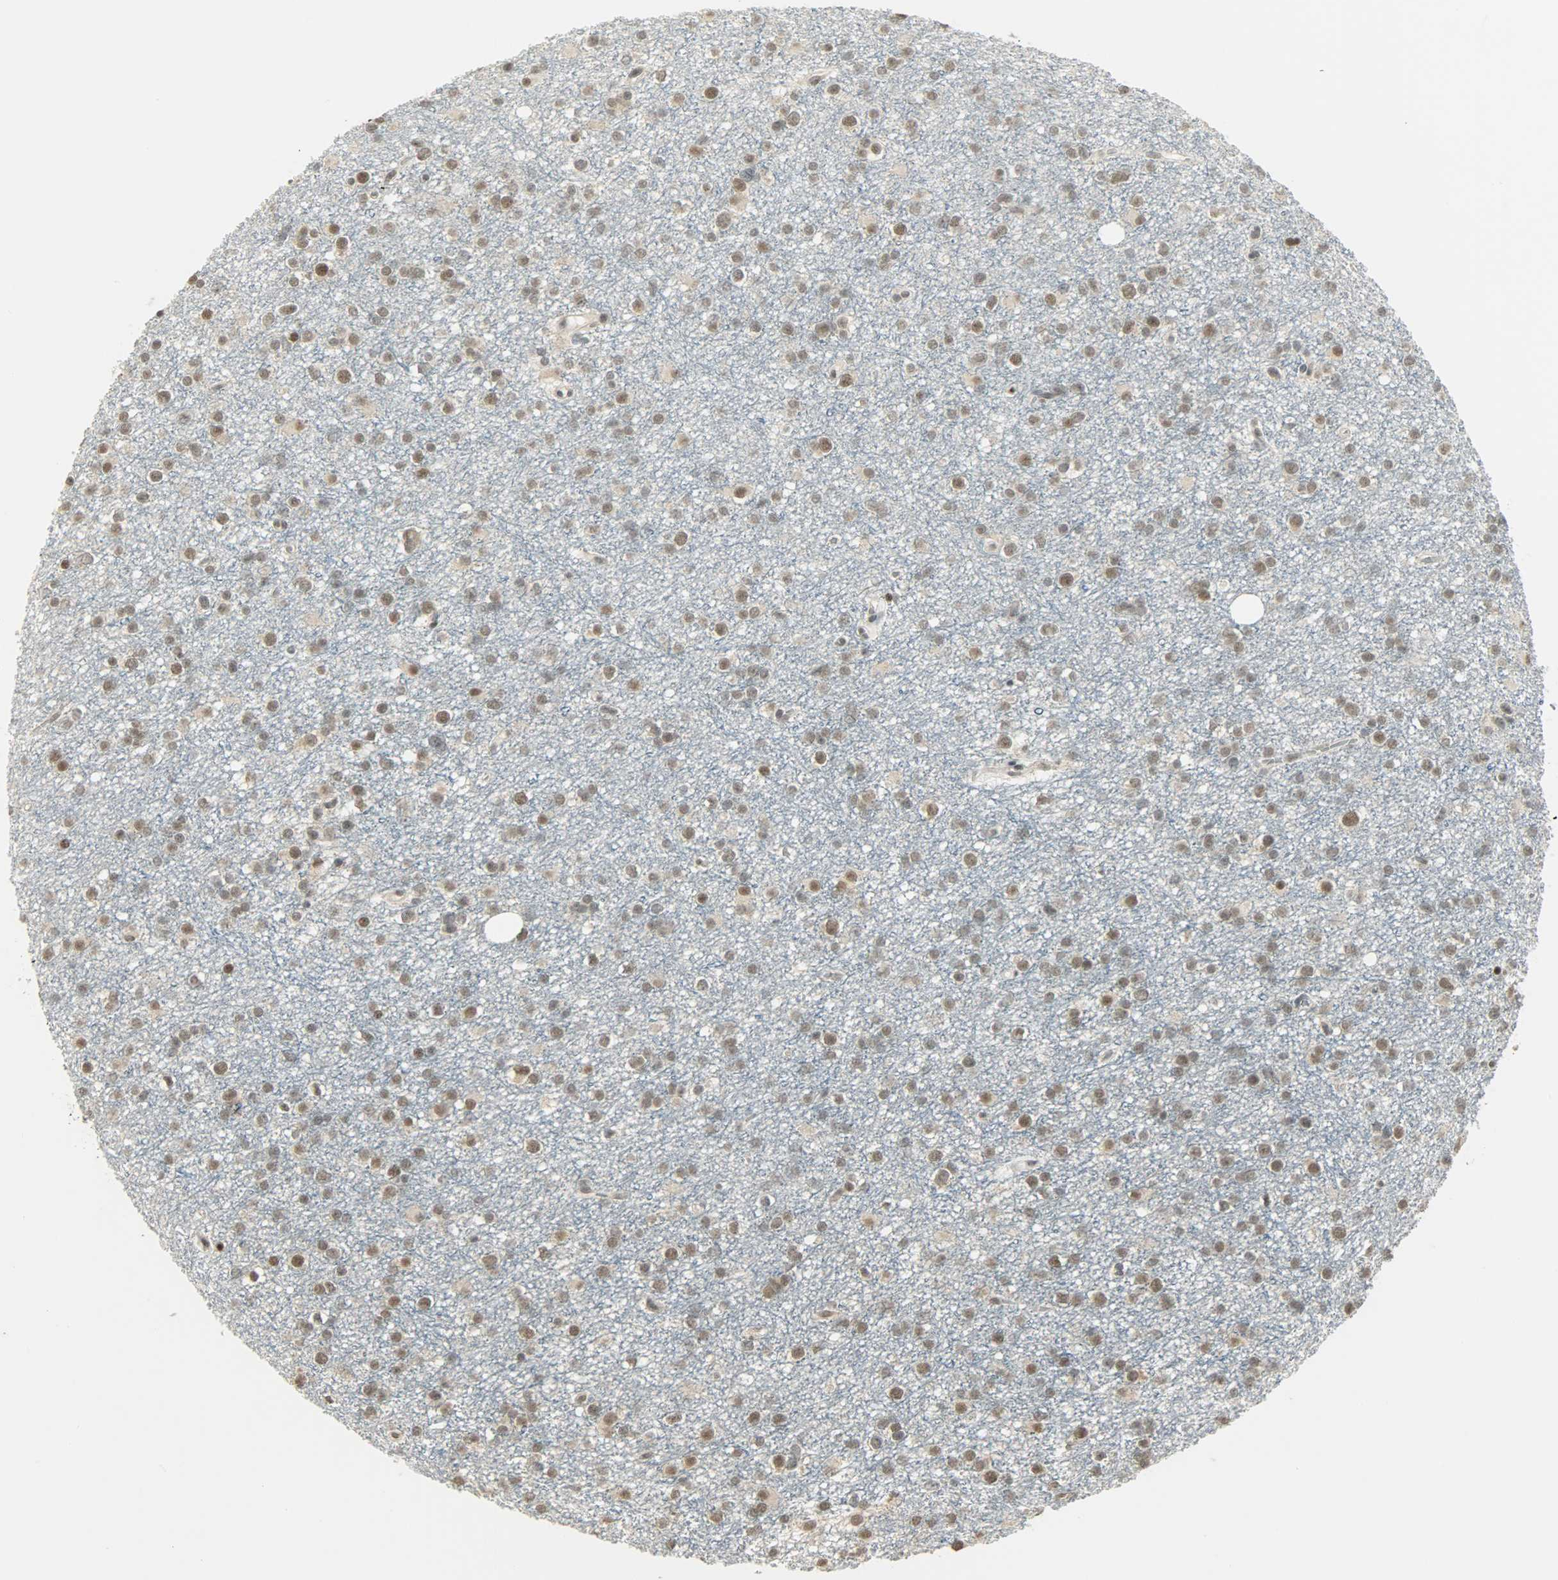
{"staining": {"intensity": "moderate", "quantity": "25%-75%", "location": "nuclear"}, "tissue": "glioma", "cell_type": "Tumor cells", "image_type": "cancer", "snomed": [{"axis": "morphology", "description": "Glioma, malignant, Low grade"}, {"axis": "topography", "description": "Brain"}], "caption": "High-magnification brightfield microscopy of malignant low-grade glioma stained with DAB (3,3'-diaminobenzidine) (brown) and counterstained with hematoxylin (blue). tumor cells exhibit moderate nuclear positivity is appreciated in about25%-75% of cells.", "gene": "SMARCA5", "patient": {"sex": "male", "age": 42}}